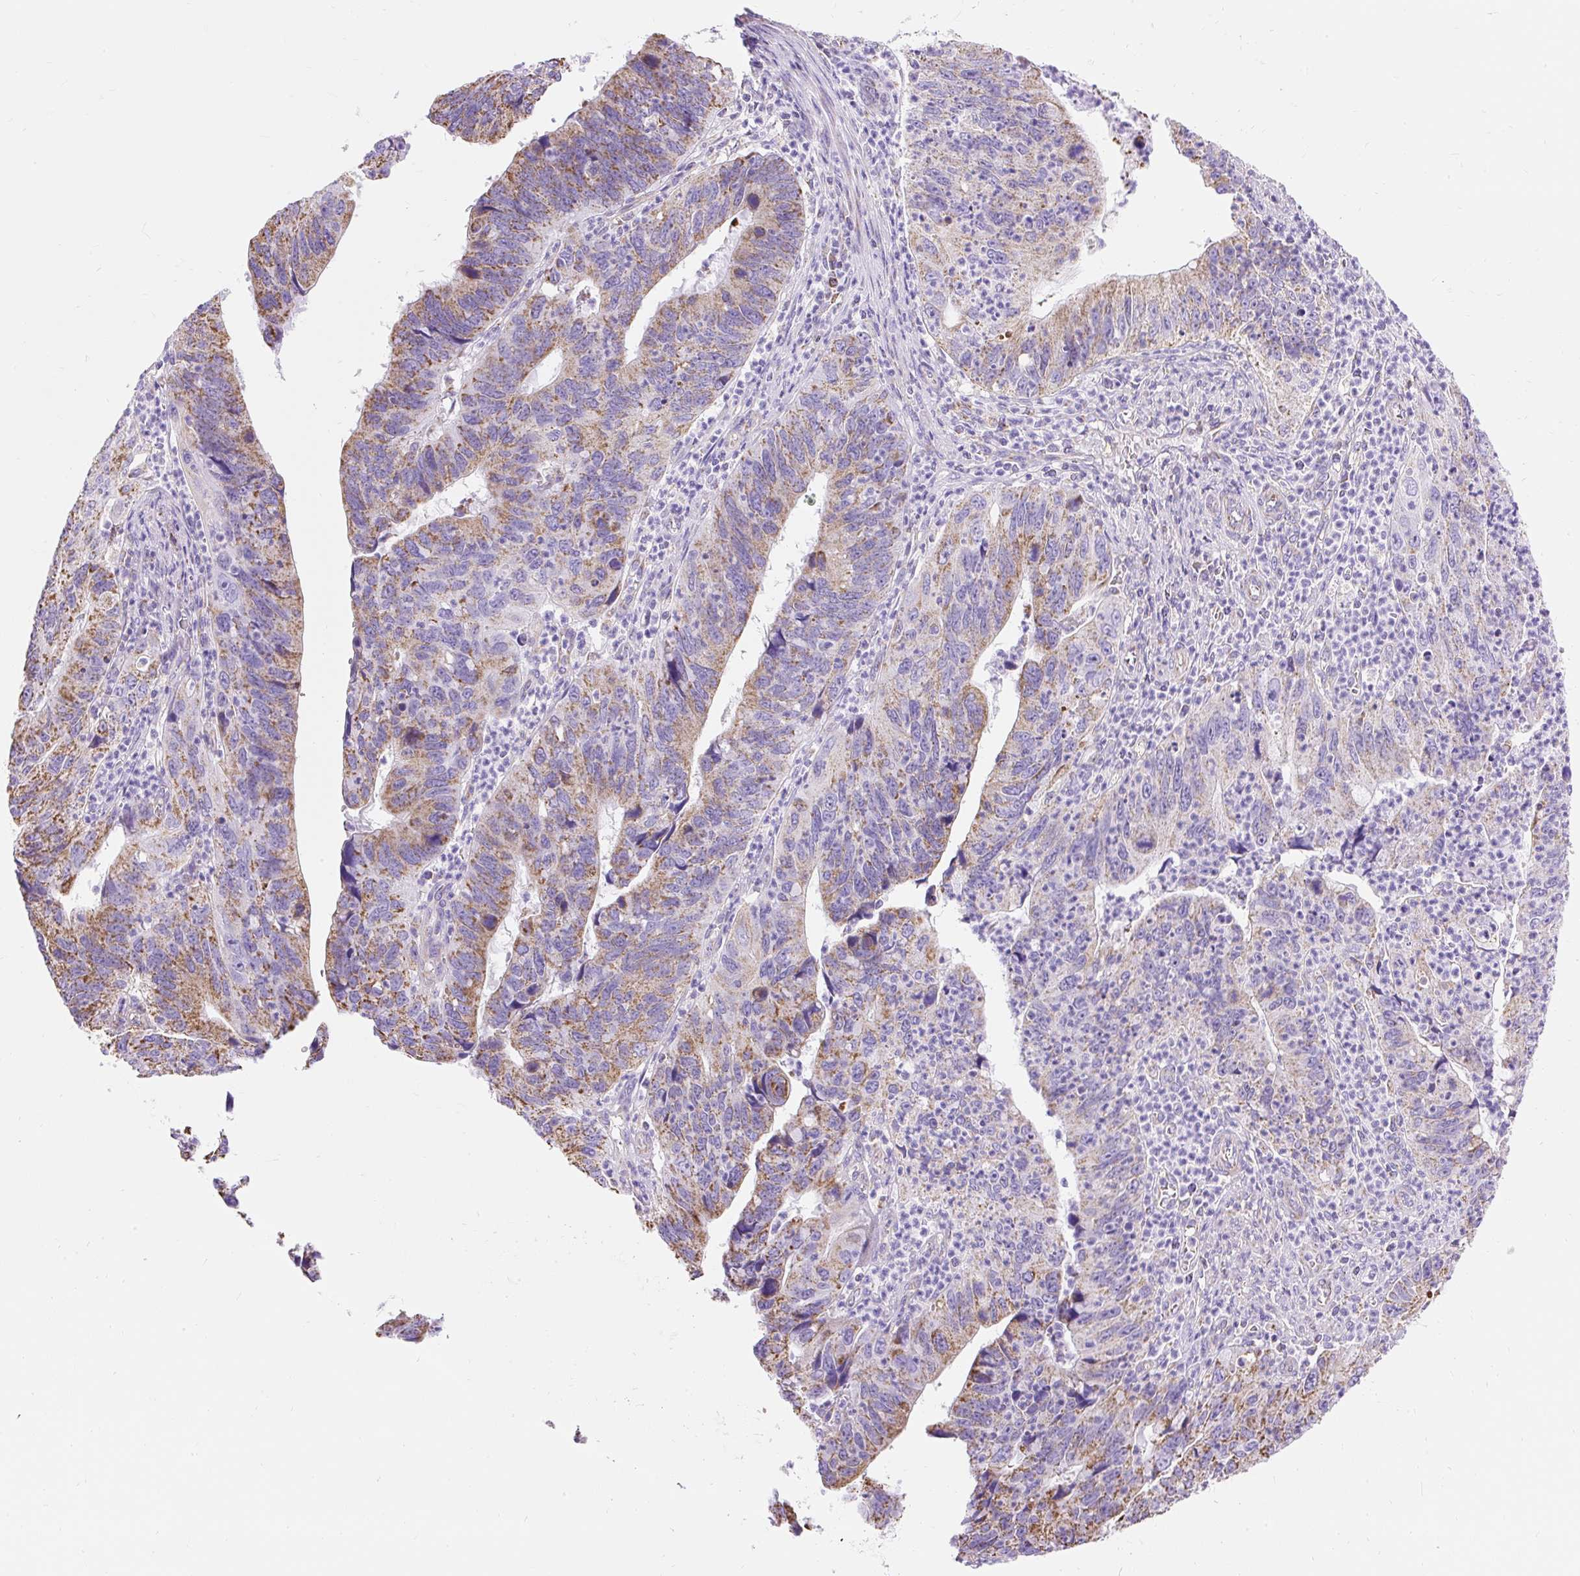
{"staining": {"intensity": "moderate", "quantity": ">75%", "location": "cytoplasmic/membranous"}, "tissue": "stomach cancer", "cell_type": "Tumor cells", "image_type": "cancer", "snomed": [{"axis": "morphology", "description": "Adenocarcinoma, NOS"}, {"axis": "topography", "description": "Stomach"}], "caption": "Immunohistochemical staining of human stomach cancer (adenocarcinoma) shows moderate cytoplasmic/membranous protein expression in approximately >75% of tumor cells. The staining was performed using DAB (3,3'-diaminobenzidine) to visualize the protein expression in brown, while the nuclei were stained in blue with hematoxylin (Magnification: 20x).", "gene": "DAAM2", "patient": {"sex": "male", "age": 59}}